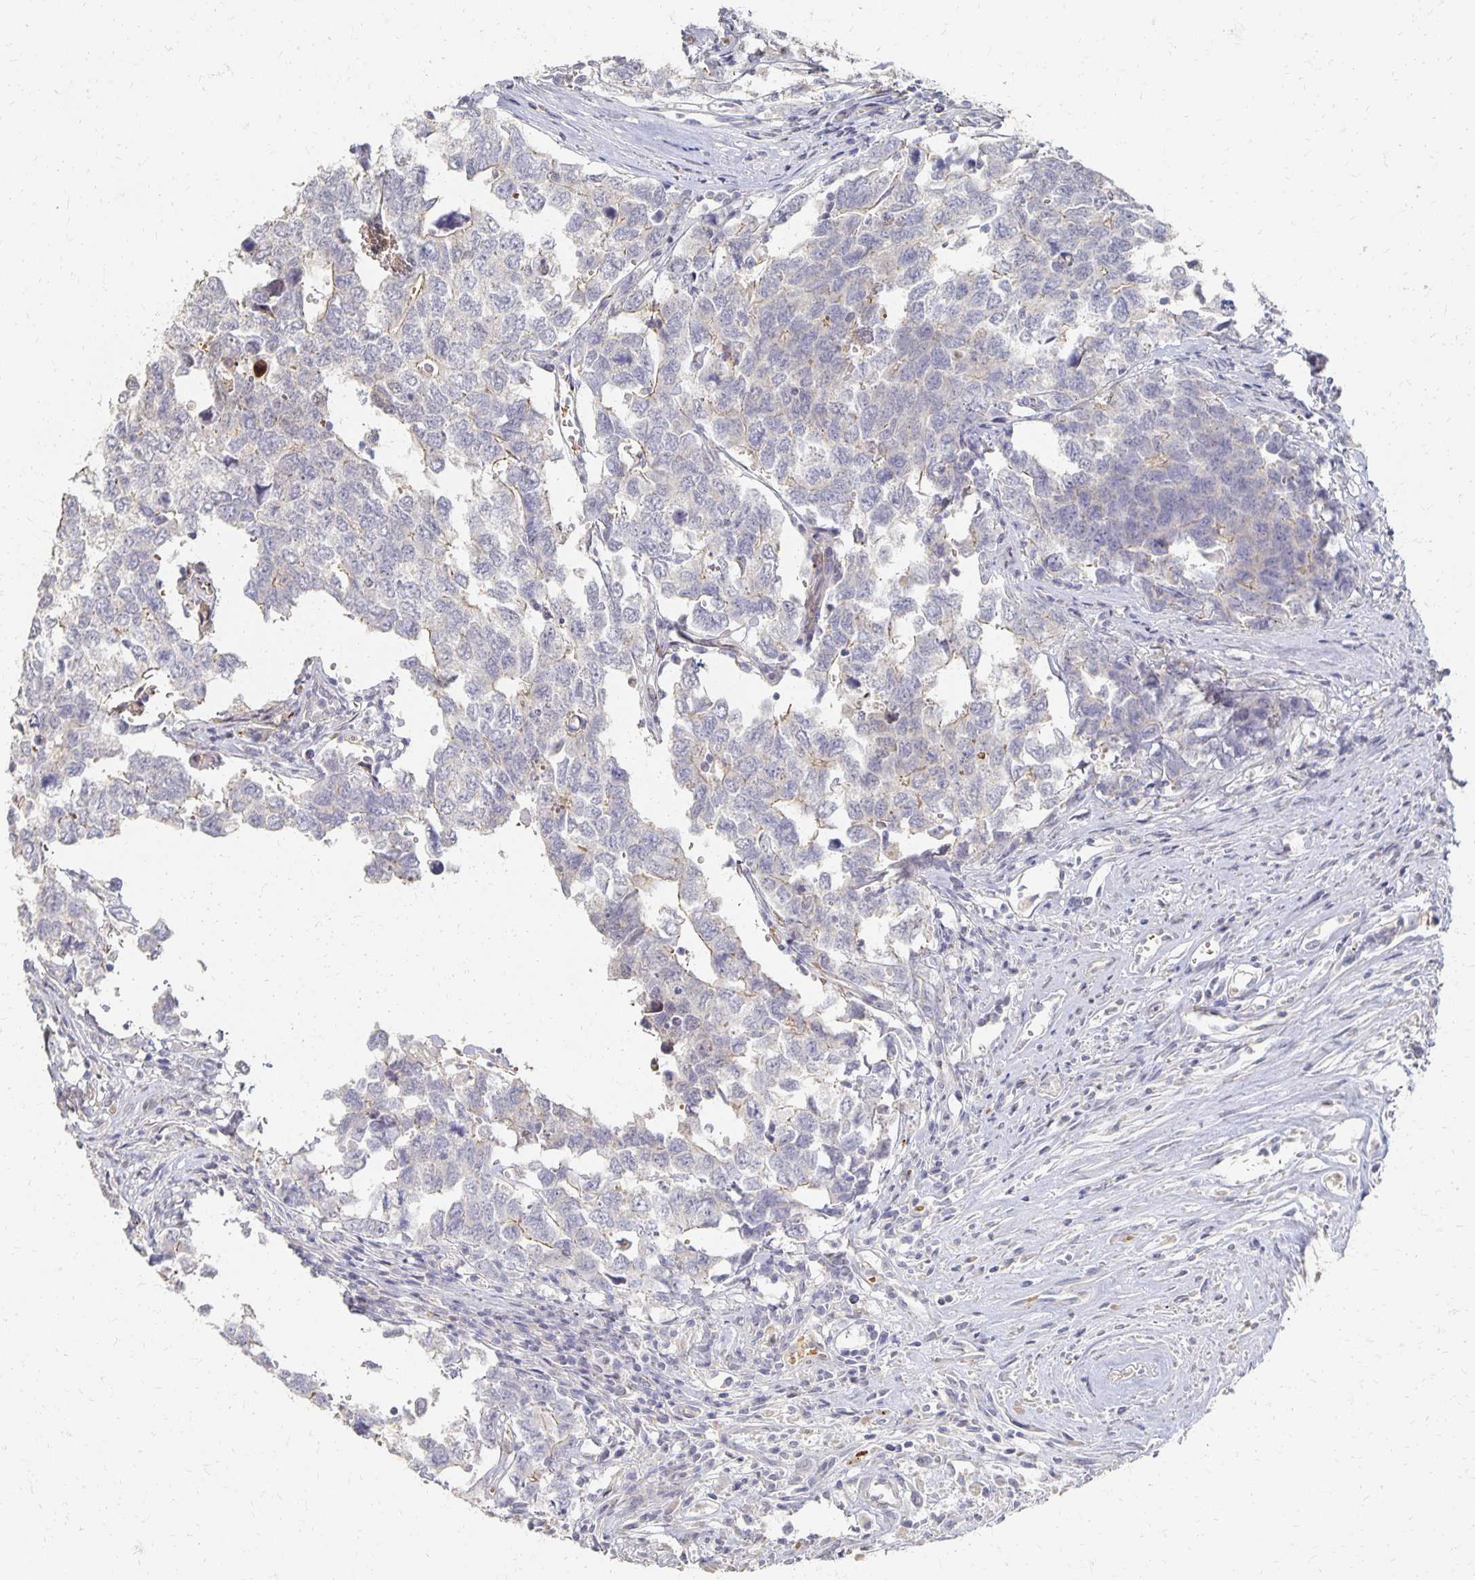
{"staining": {"intensity": "negative", "quantity": "none", "location": "none"}, "tissue": "testis cancer", "cell_type": "Tumor cells", "image_type": "cancer", "snomed": [{"axis": "morphology", "description": "Carcinoma, Embryonal, NOS"}, {"axis": "topography", "description": "Testis"}], "caption": "There is no significant positivity in tumor cells of testis cancer (embryonal carcinoma).", "gene": "CST6", "patient": {"sex": "male", "age": 22}}